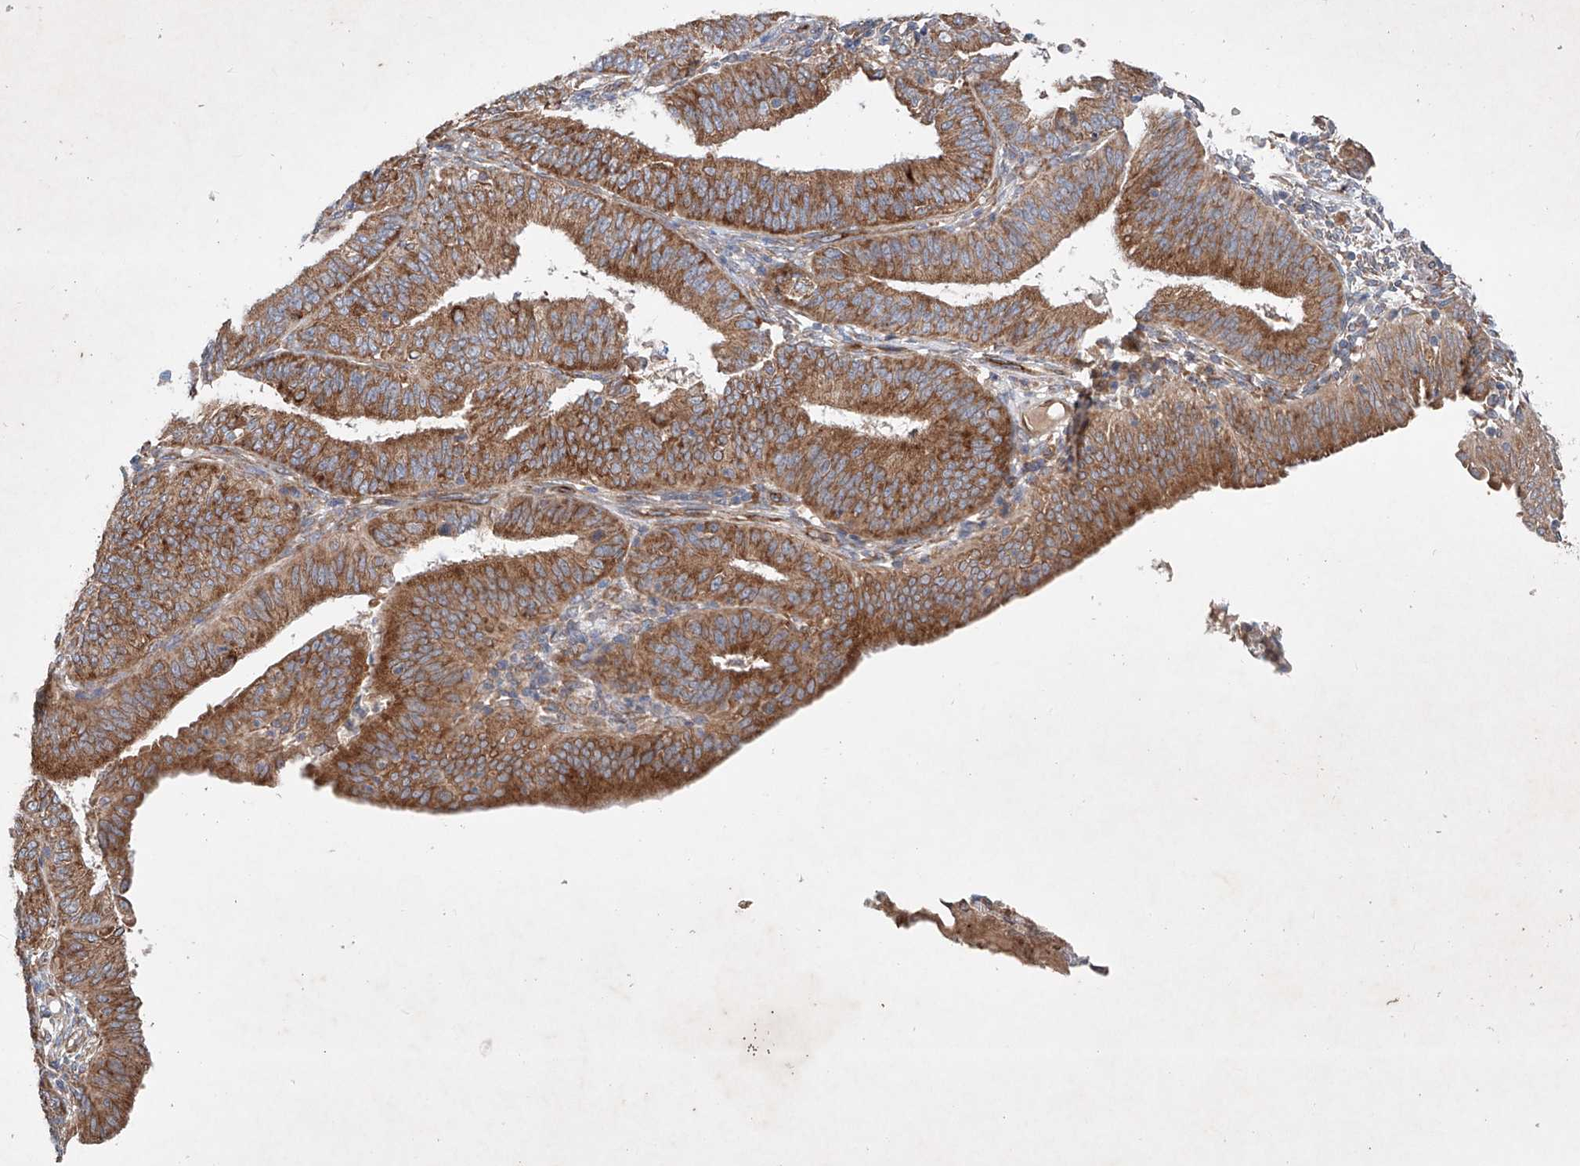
{"staining": {"intensity": "moderate", "quantity": ">75%", "location": "cytoplasmic/membranous"}, "tissue": "endometrial cancer", "cell_type": "Tumor cells", "image_type": "cancer", "snomed": [{"axis": "morphology", "description": "Adenocarcinoma, NOS"}, {"axis": "topography", "description": "Endometrium"}], "caption": "Human endometrial cancer (adenocarcinoma) stained with a brown dye shows moderate cytoplasmic/membranous positive expression in approximately >75% of tumor cells.", "gene": "FASTK", "patient": {"sex": "female", "age": 51}}